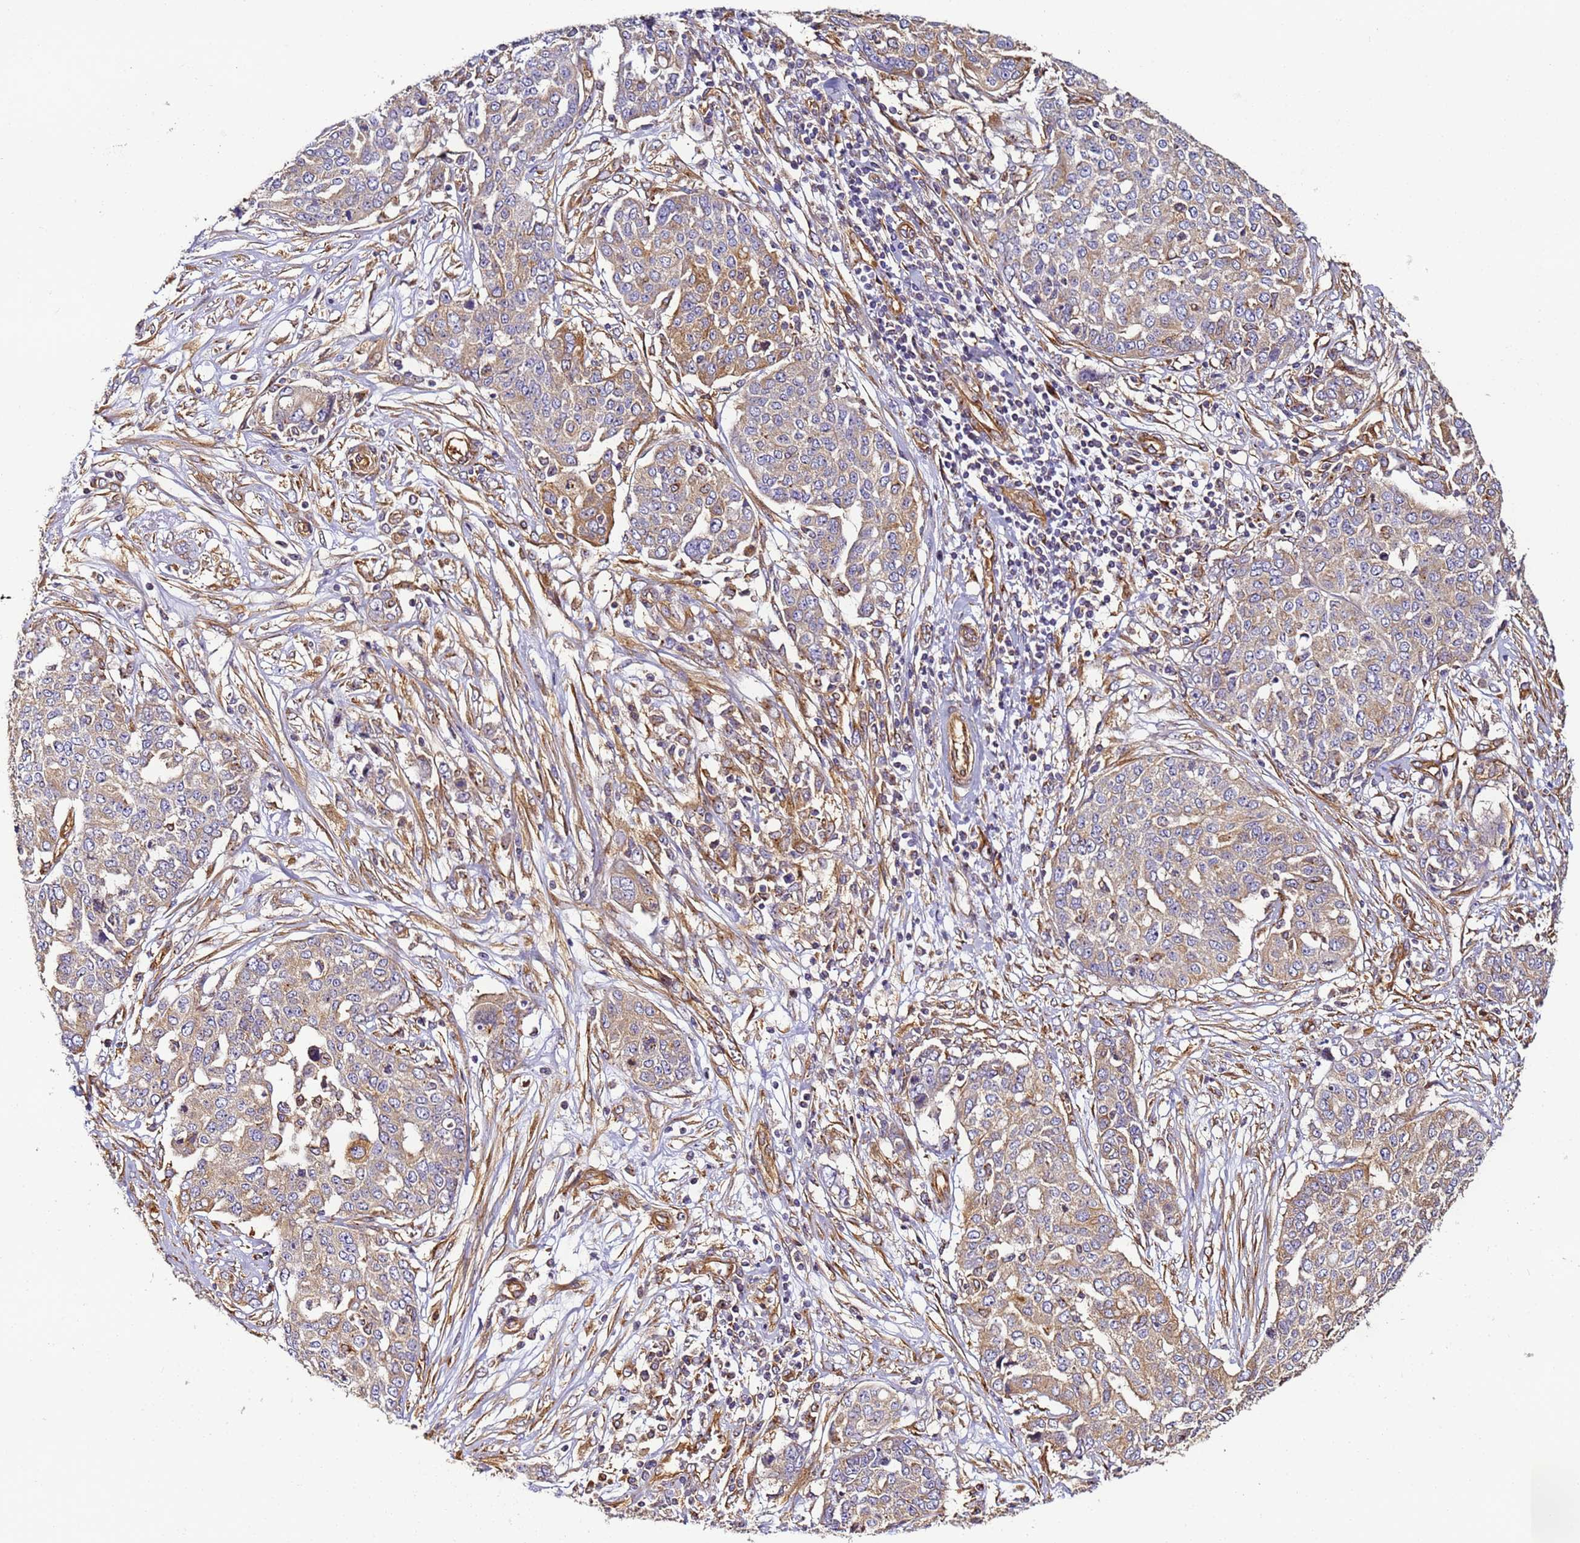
{"staining": {"intensity": "moderate", "quantity": "25%-75%", "location": "cytoplasmic/membranous"}, "tissue": "ovarian cancer", "cell_type": "Tumor cells", "image_type": "cancer", "snomed": [{"axis": "morphology", "description": "Cystadenocarcinoma, serous, NOS"}, {"axis": "topography", "description": "Soft tissue"}, {"axis": "topography", "description": "Ovary"}], "caption": "This image exhibits immunohistochemistry (IHC) staining of serous cystadenocarcinoma (ovarian), with medium moderate cytoplasmic/membranous positivity in approximately 25%-75% of tumor cells.", "gene": "DYNC1I2", "patient": {"sex": "female", "age": 57}}